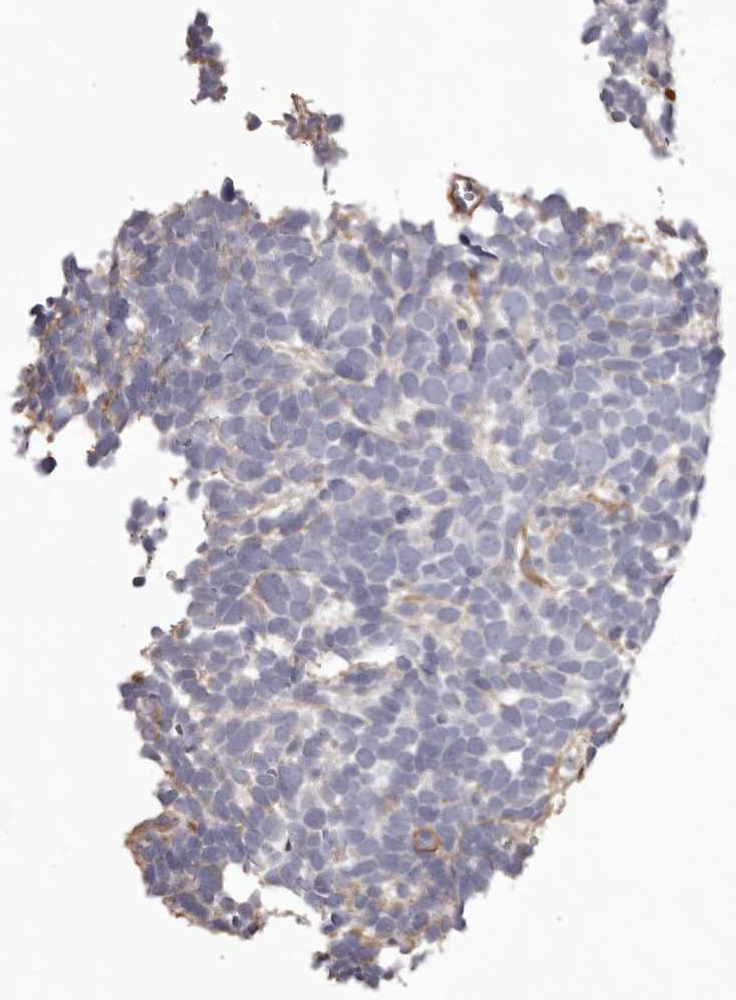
{"staining": {"intensity": "negative", "quantity": "none", "location": "none"}, "tissue": "urothelial cancer", "cell_type": "Tumor cells", "image_type": "cancer", "snomed": [{"axis": "morphology", "description": "Urothelial carcinoma, High grade"}, {"axis": "topography", "description": "Urinary bladder"}], "caption": "The histopathology image exhibits no staining of tumor cells in urothelial cancer.", "gene": "COL6A1", "patient": {"sex": "female", "age": 82}}